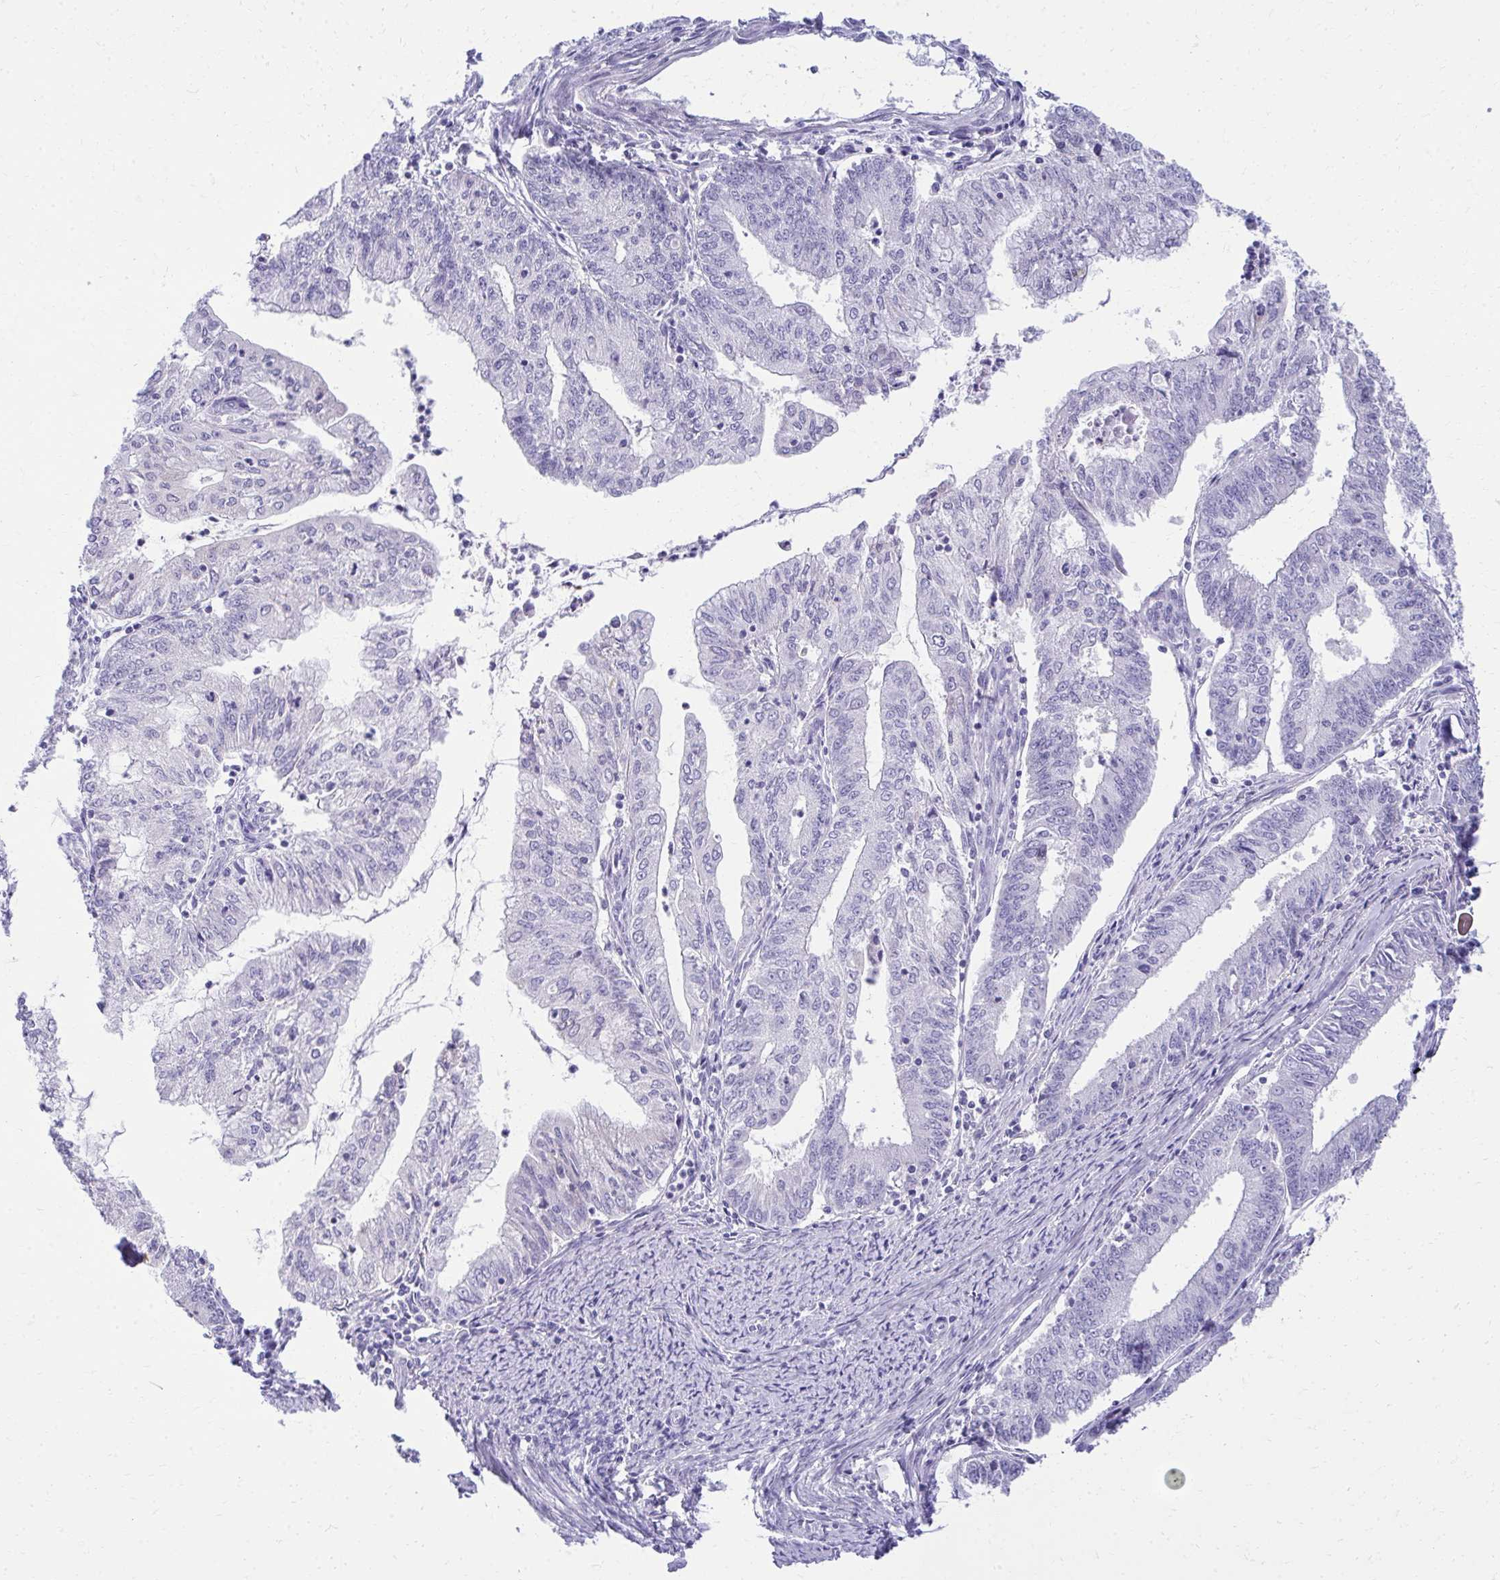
{"staining": {"intensity": "negative", "quantity": "none", "location": "none"}, "tissue": "endometrial cancer", "cell_type": "Tumor cells", "image_type": "cancer", "snomed": [{"axis": "morphology", "description": "Adenocarcinoma, NOS"}, {"axis": "topography", "description": "Endometrium"}], "caption": "An IHC histopathology image of adenocarcinoma (endometrial) is shown. There is no staining in tumor cells of adenocarcinoma (endometrial).", "gene": "AIG1", "patient": {"sex": "female", "age": 61}}